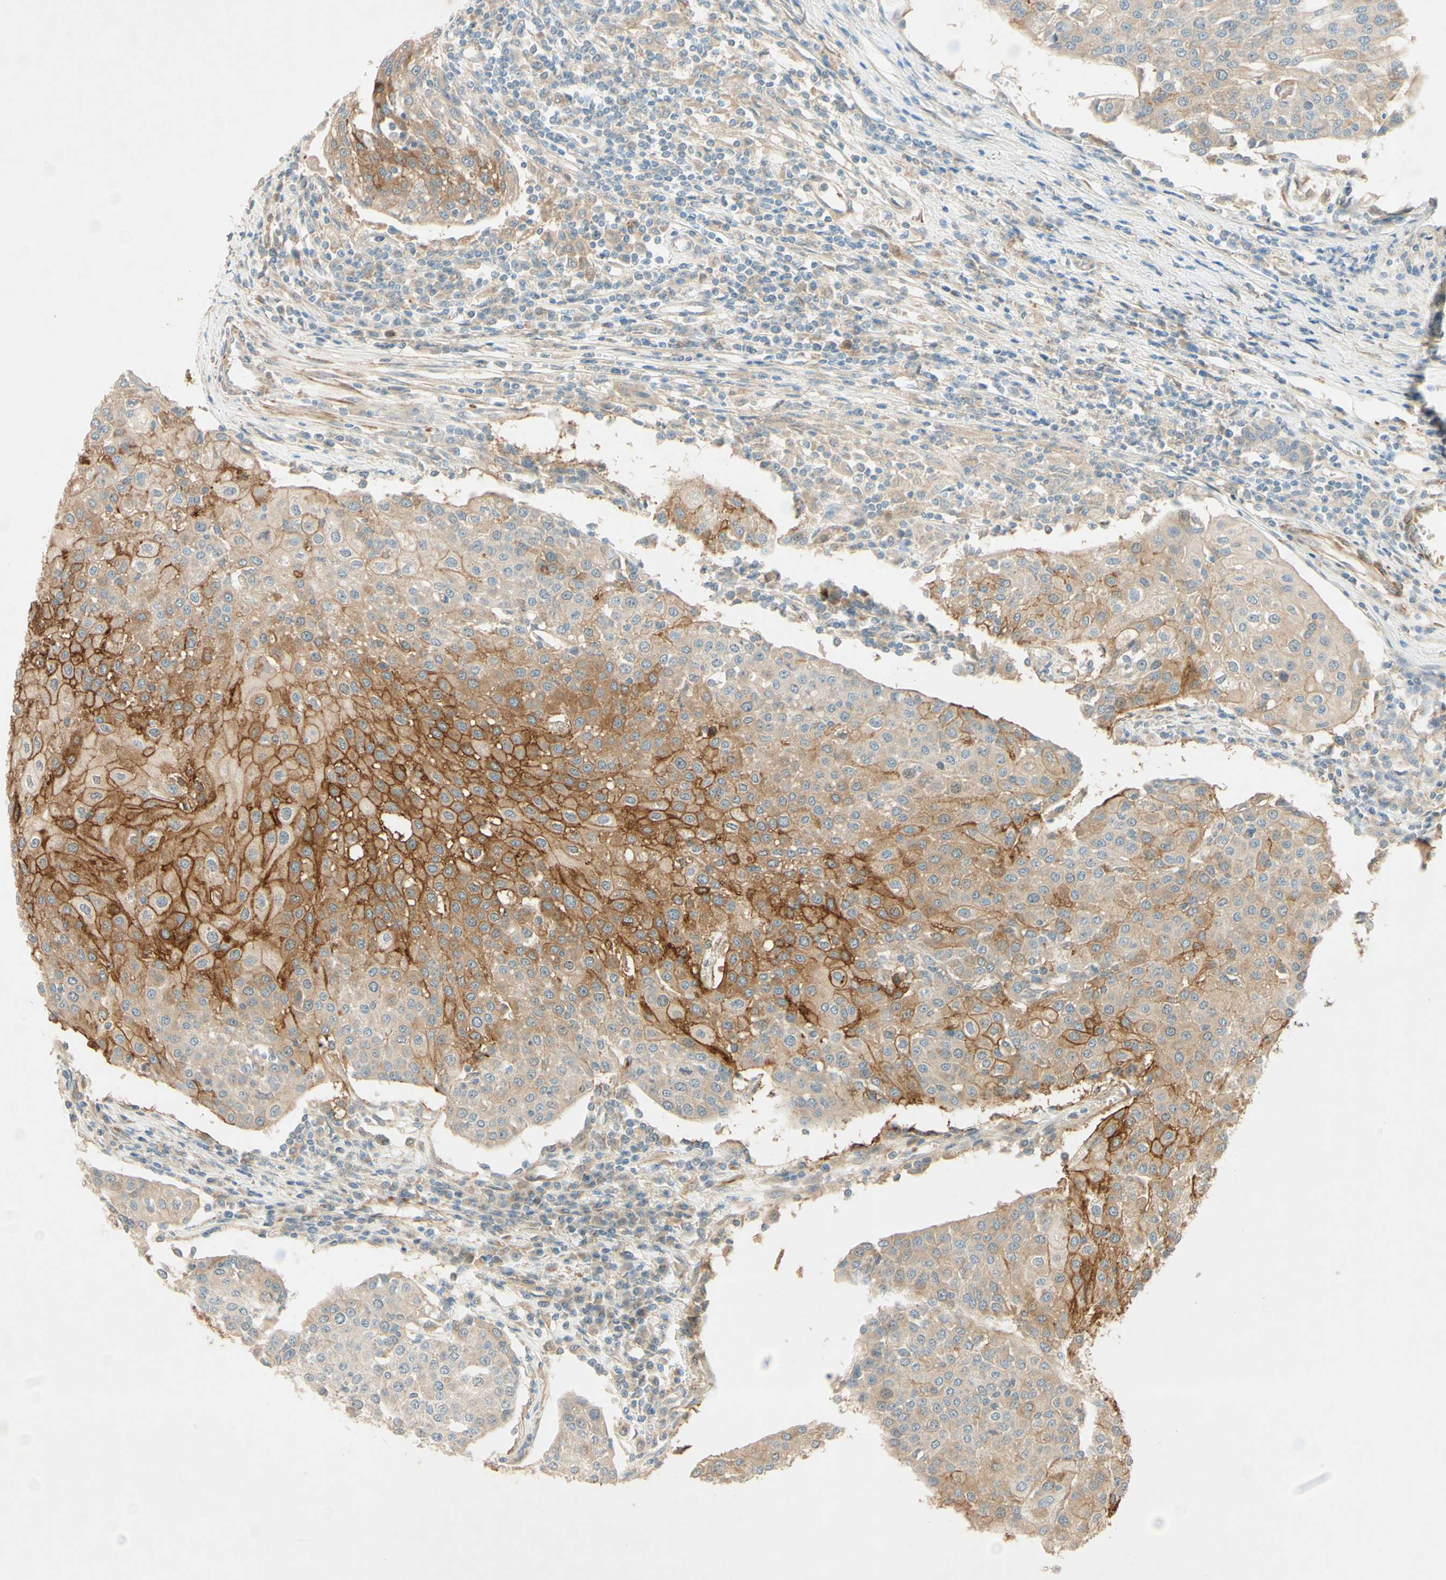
{"staining": {"intensity": "strong", "quantity": "25%-75%", "location": "cytoplasmic/membranous"}, "tissue": "urothelial cancer", "cell_type": "Tumor cells", "image_type": "cancer", "snomed": [{"axis": "morphology", "description": "Urothelial carcinoma, High grade"}, {"axis": "topography", "description": "Urinary bladder"}], "caption": "Tumor cells show strong cytoplasmic/membranous staining in about 25%-75% of cells in urothelial cancer. (Stains: DAB (3,3'-diaminobenzidine) in brown, nuclei in blue, Microscopy: brightfield microscopy at high magnification).", "gene": "ADAM17", "patient": {"sex": "female", "age": 85}}